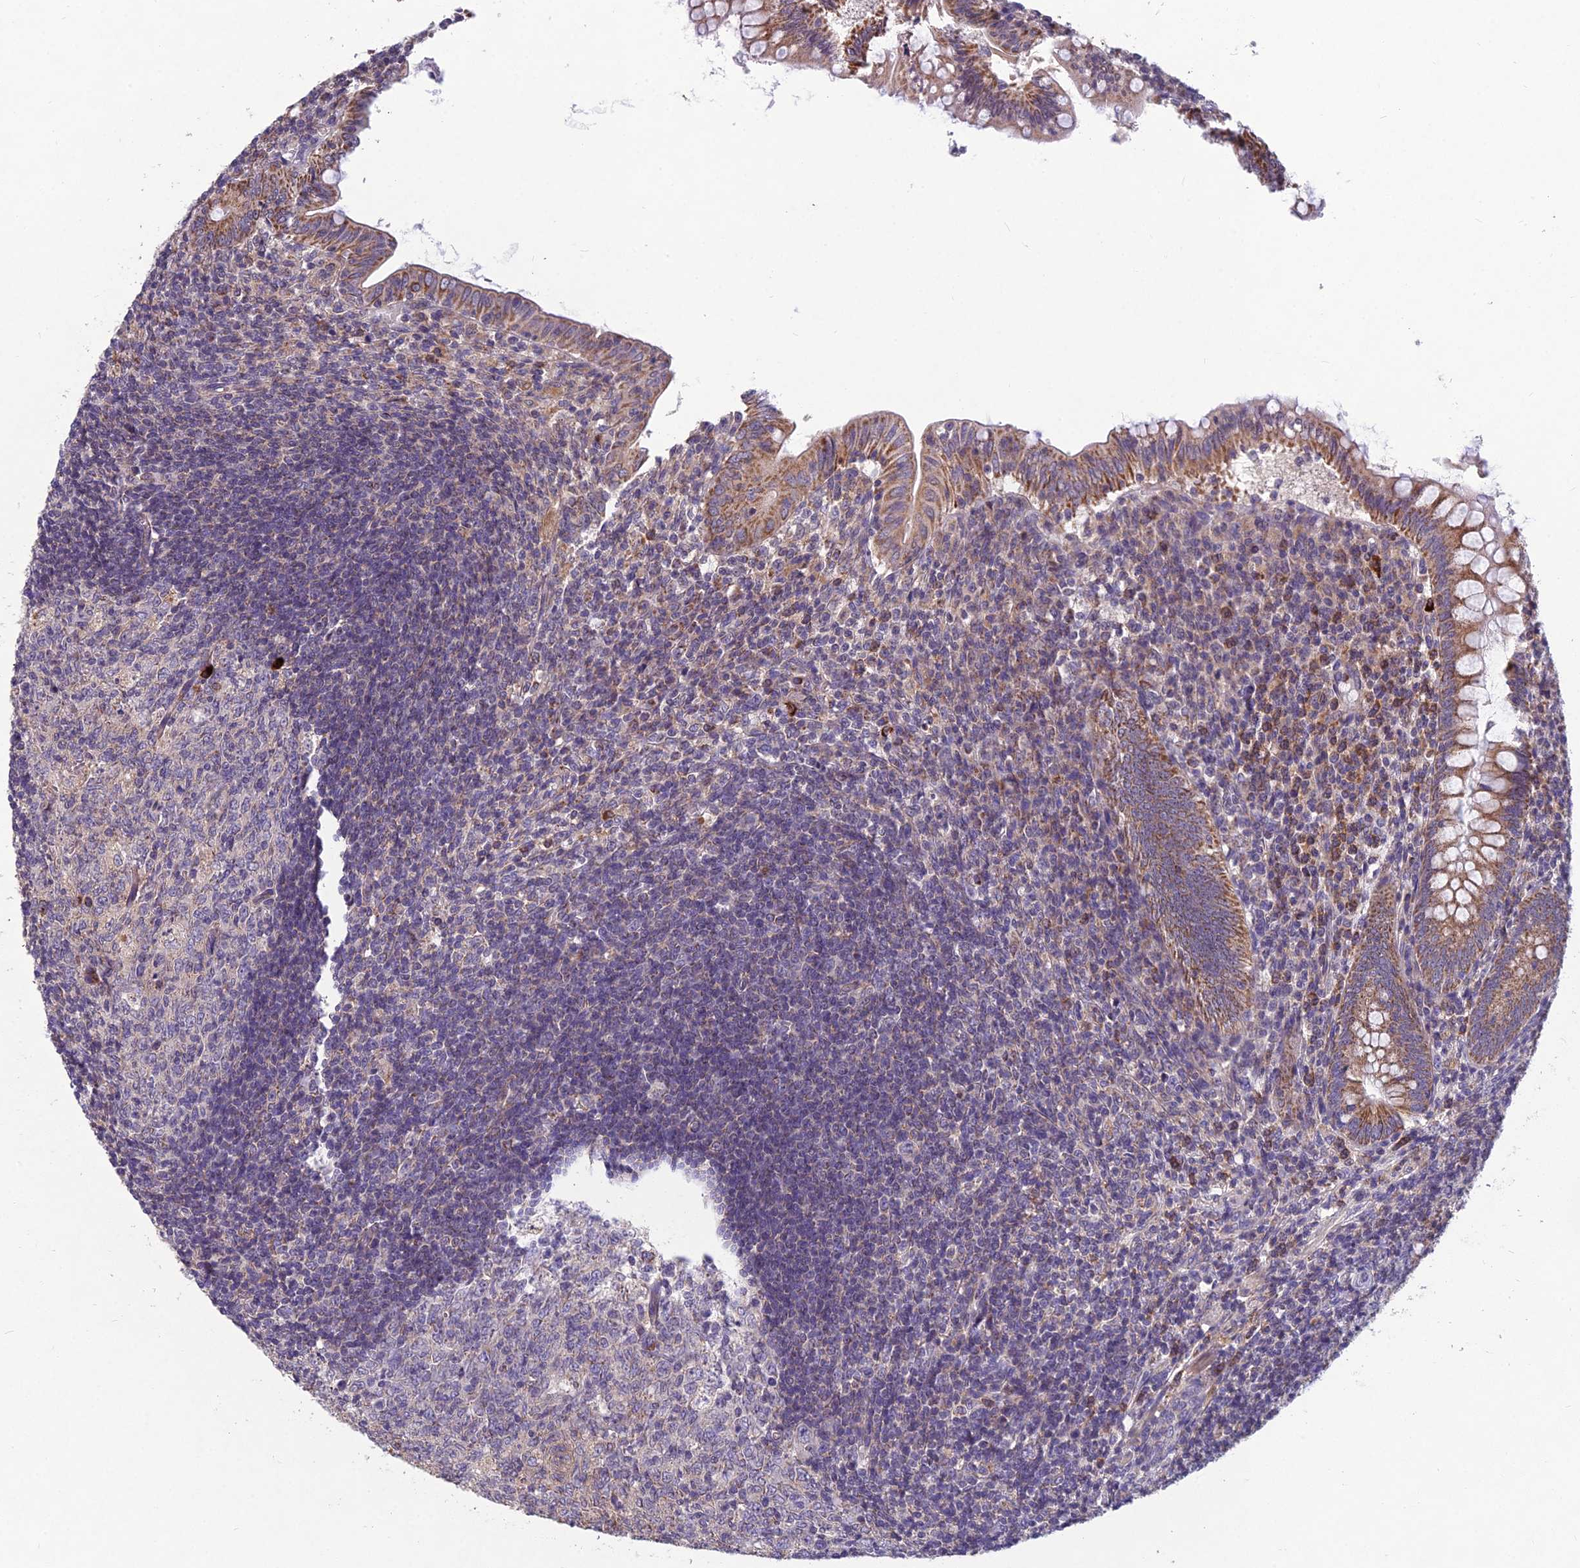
{"staining": {"intensity": "moderate", "quantity": ">75%", "location": "cytoplasmic/membranous"}, "tissue": "appendix", "cell_type": "Glandular cells", "image_type": "normal", "snomed": [{"axis": "morphology", "description": "Normal tissue, NOS"}, {"axis": "topography", "description": "Appendix"}], "caption": "Immunohistochemistry (IHC) photomicrograph of unremarkable appendix: appendix stained using immunohistochemistry shows medium levels of moderate protein expression localized specifically in the cytoplasmic/membranous of glandular cells, appearing as a cytoplasmic/membranous brown color.", "gene": "ENSG00000188897", "patient": {"sex": "male", "age": 14}}